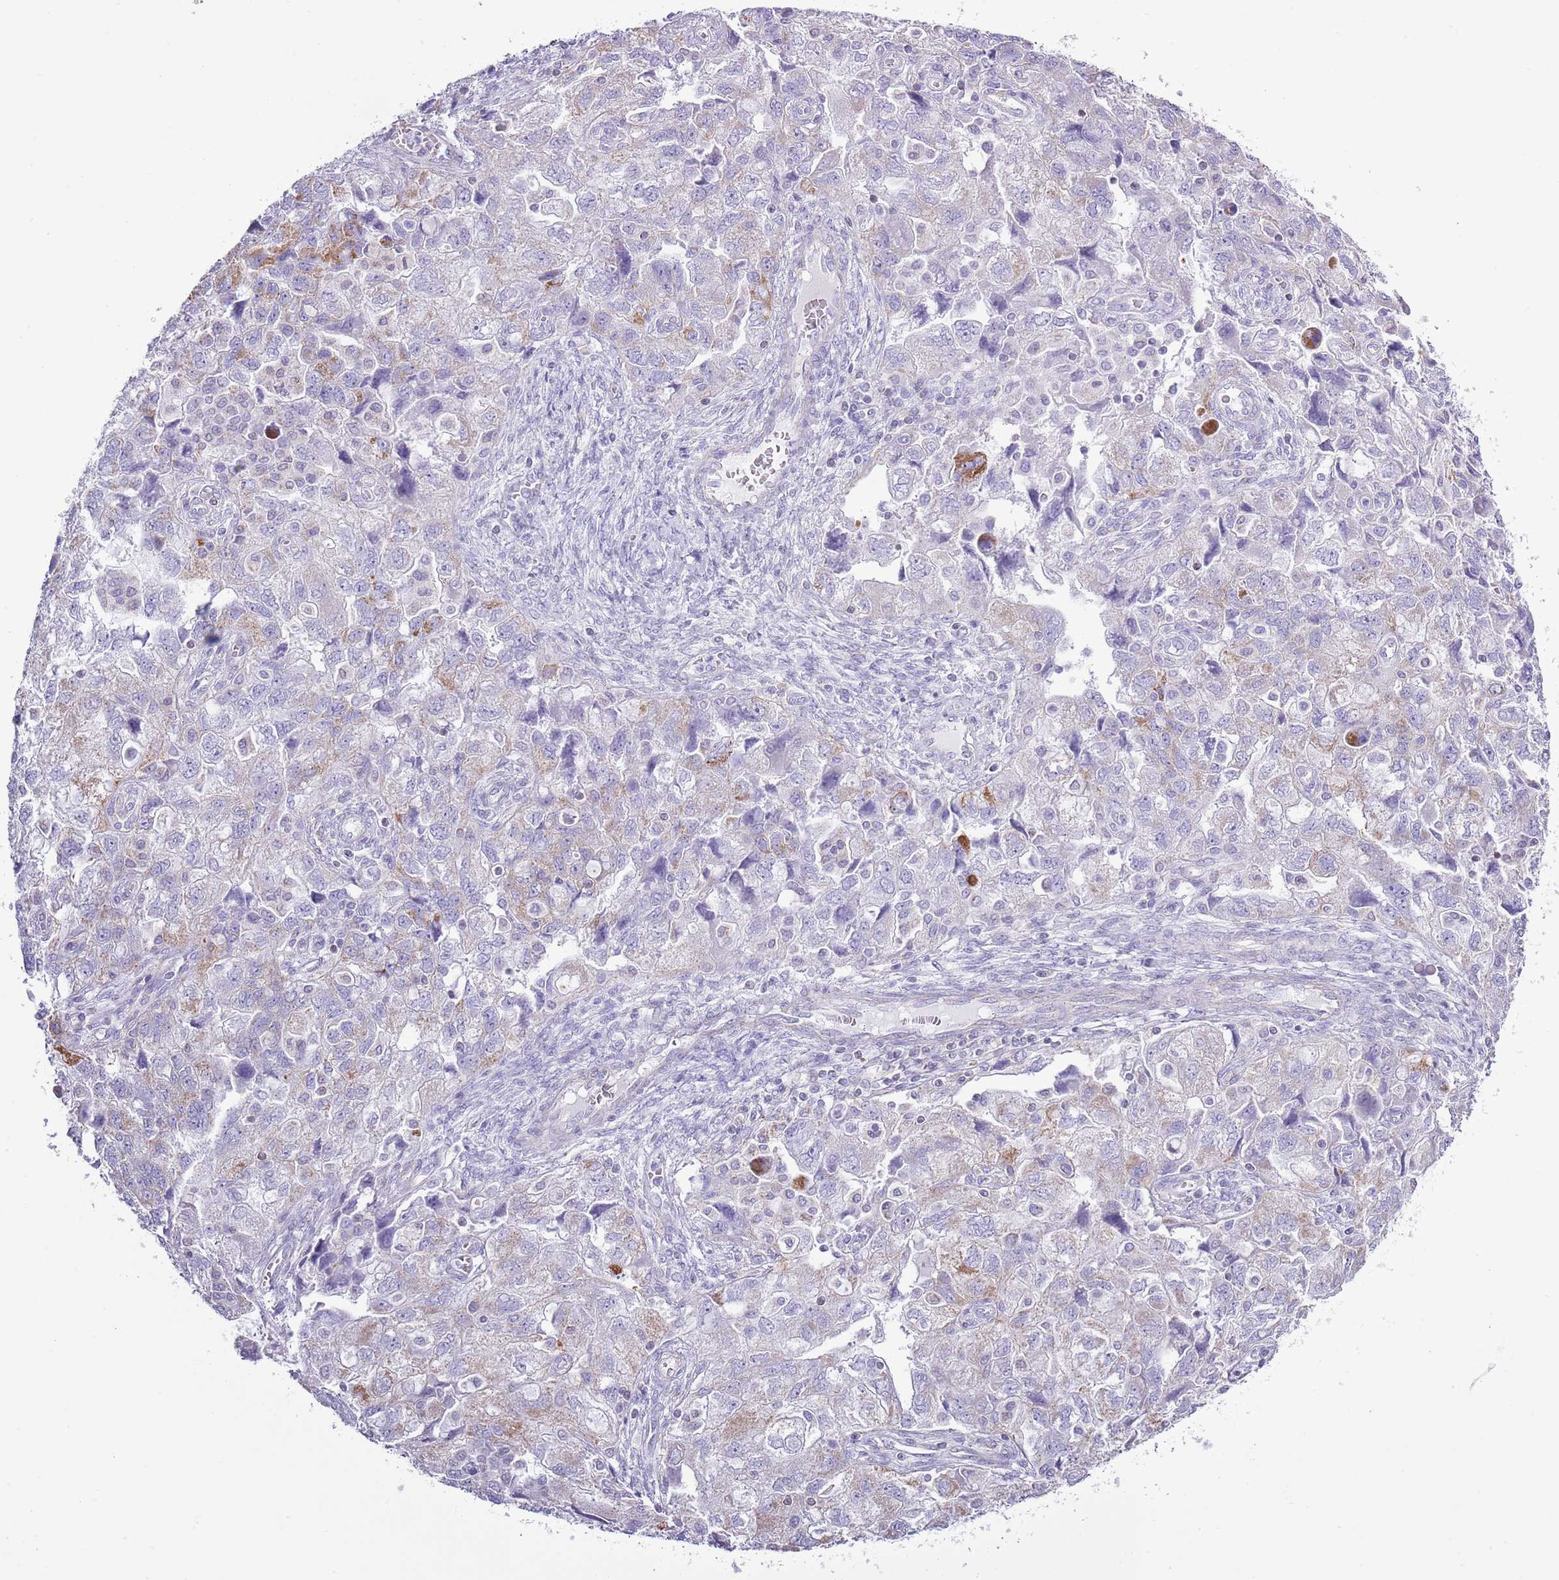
{"staining": {"intensity": "negative", "quantity": "none", "location": "none"}, "tissue": "ovarian cancer", "cell_type": "Tumor cells", "image_type": "cancer", "snomed": [{"axis": "morphology", "description": "Carcinoma, NOS"}, {"axis": "morphology", "description": "Cystadenocarcinoma, serous, NOS"}, {"axis": "topography", "description": "Ovary"}], "caption": "Serous cystadenocarcinoma (ovarian) was stained to show a protein in brown. There is no significant expression in tumor cells.", "gene": "SLC23A1", "patient": {"sex": "female", "age": 69}}